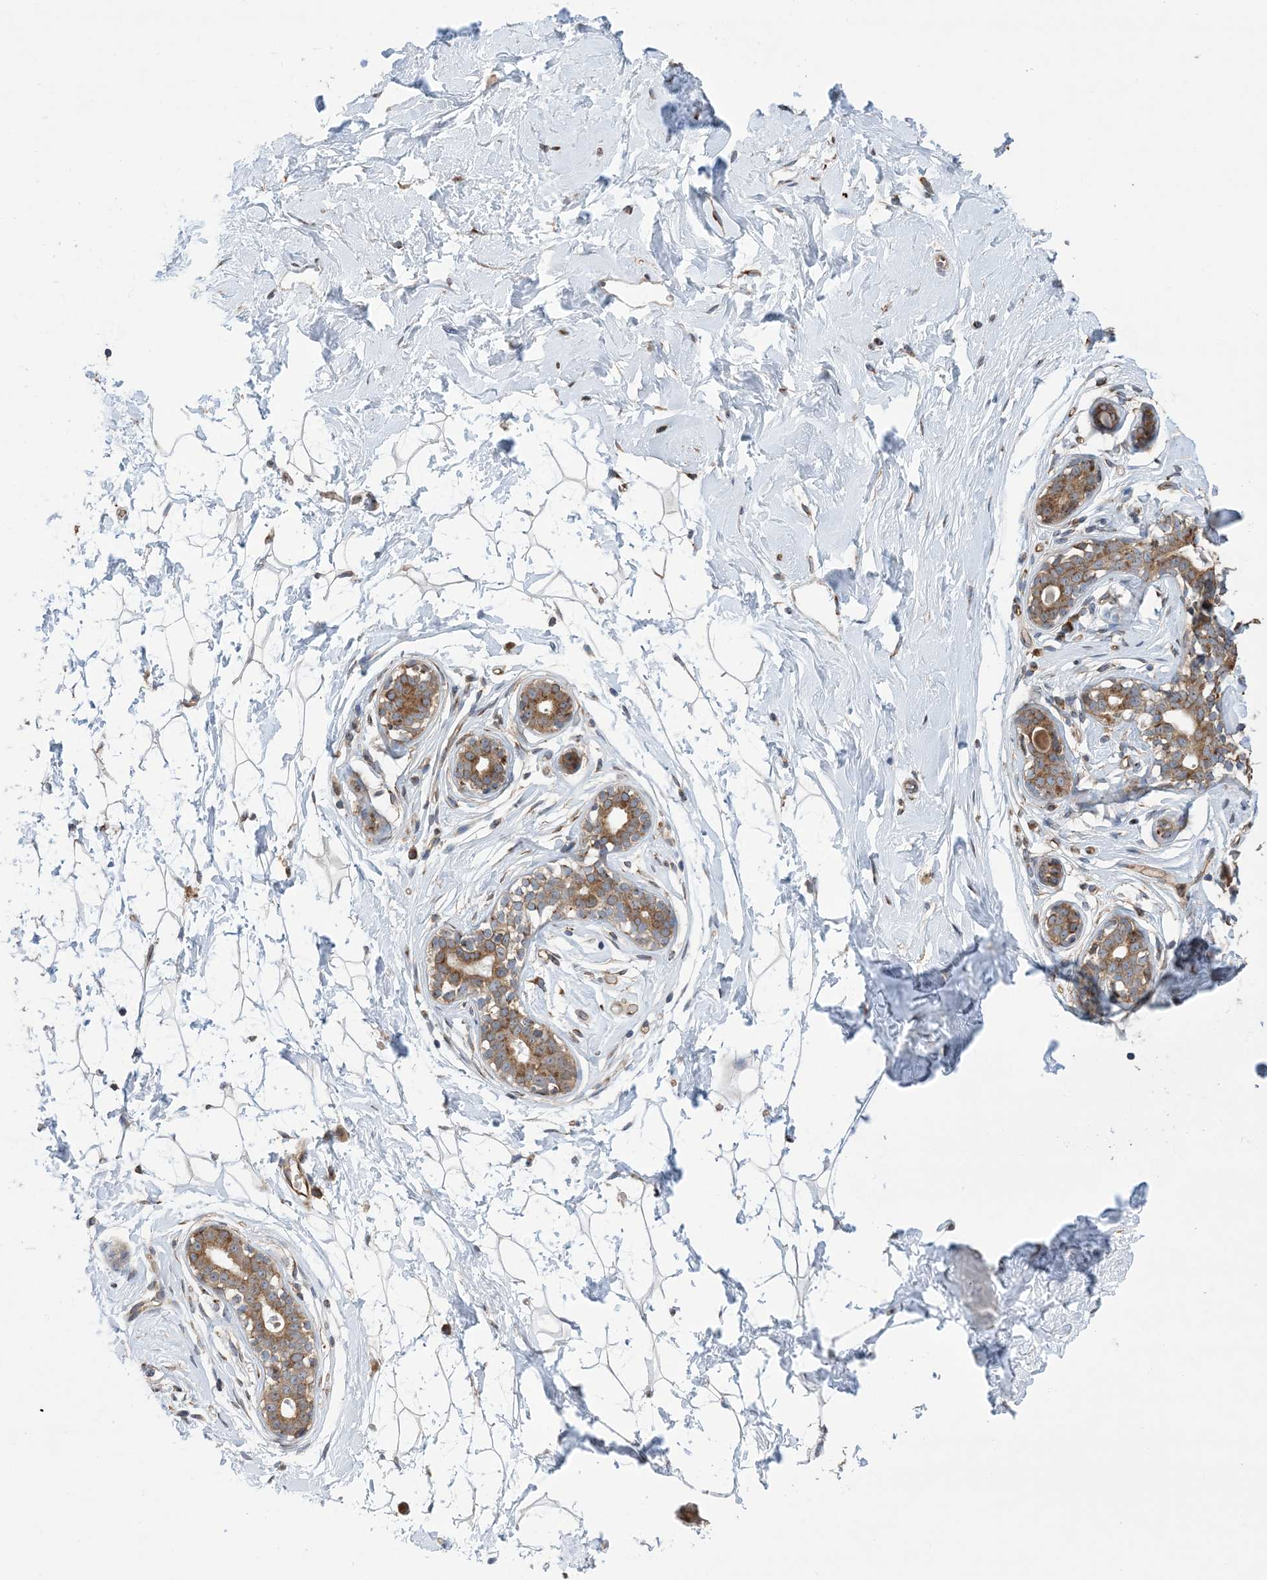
{"staining": {"intensity": "negative", "quantity": "none", "location": "none"}, "tissue": "breast", "cell_type": "Adipocytes", "image_type": "normal", "snomed": [{"axis": "morphology", "description": "Normal tissue, NOS"}, {"axis": "morphology", "description": "Adenoma, NOS"}, {"axis": "topography", "description": "Breast"}], "caption": "DAB immunohistochemical staining of unremarkable human breast exhibits no significant staining in adipocytes.", "gene": "CLEC16A", "patient": {"sex": "female", "age": 23}}